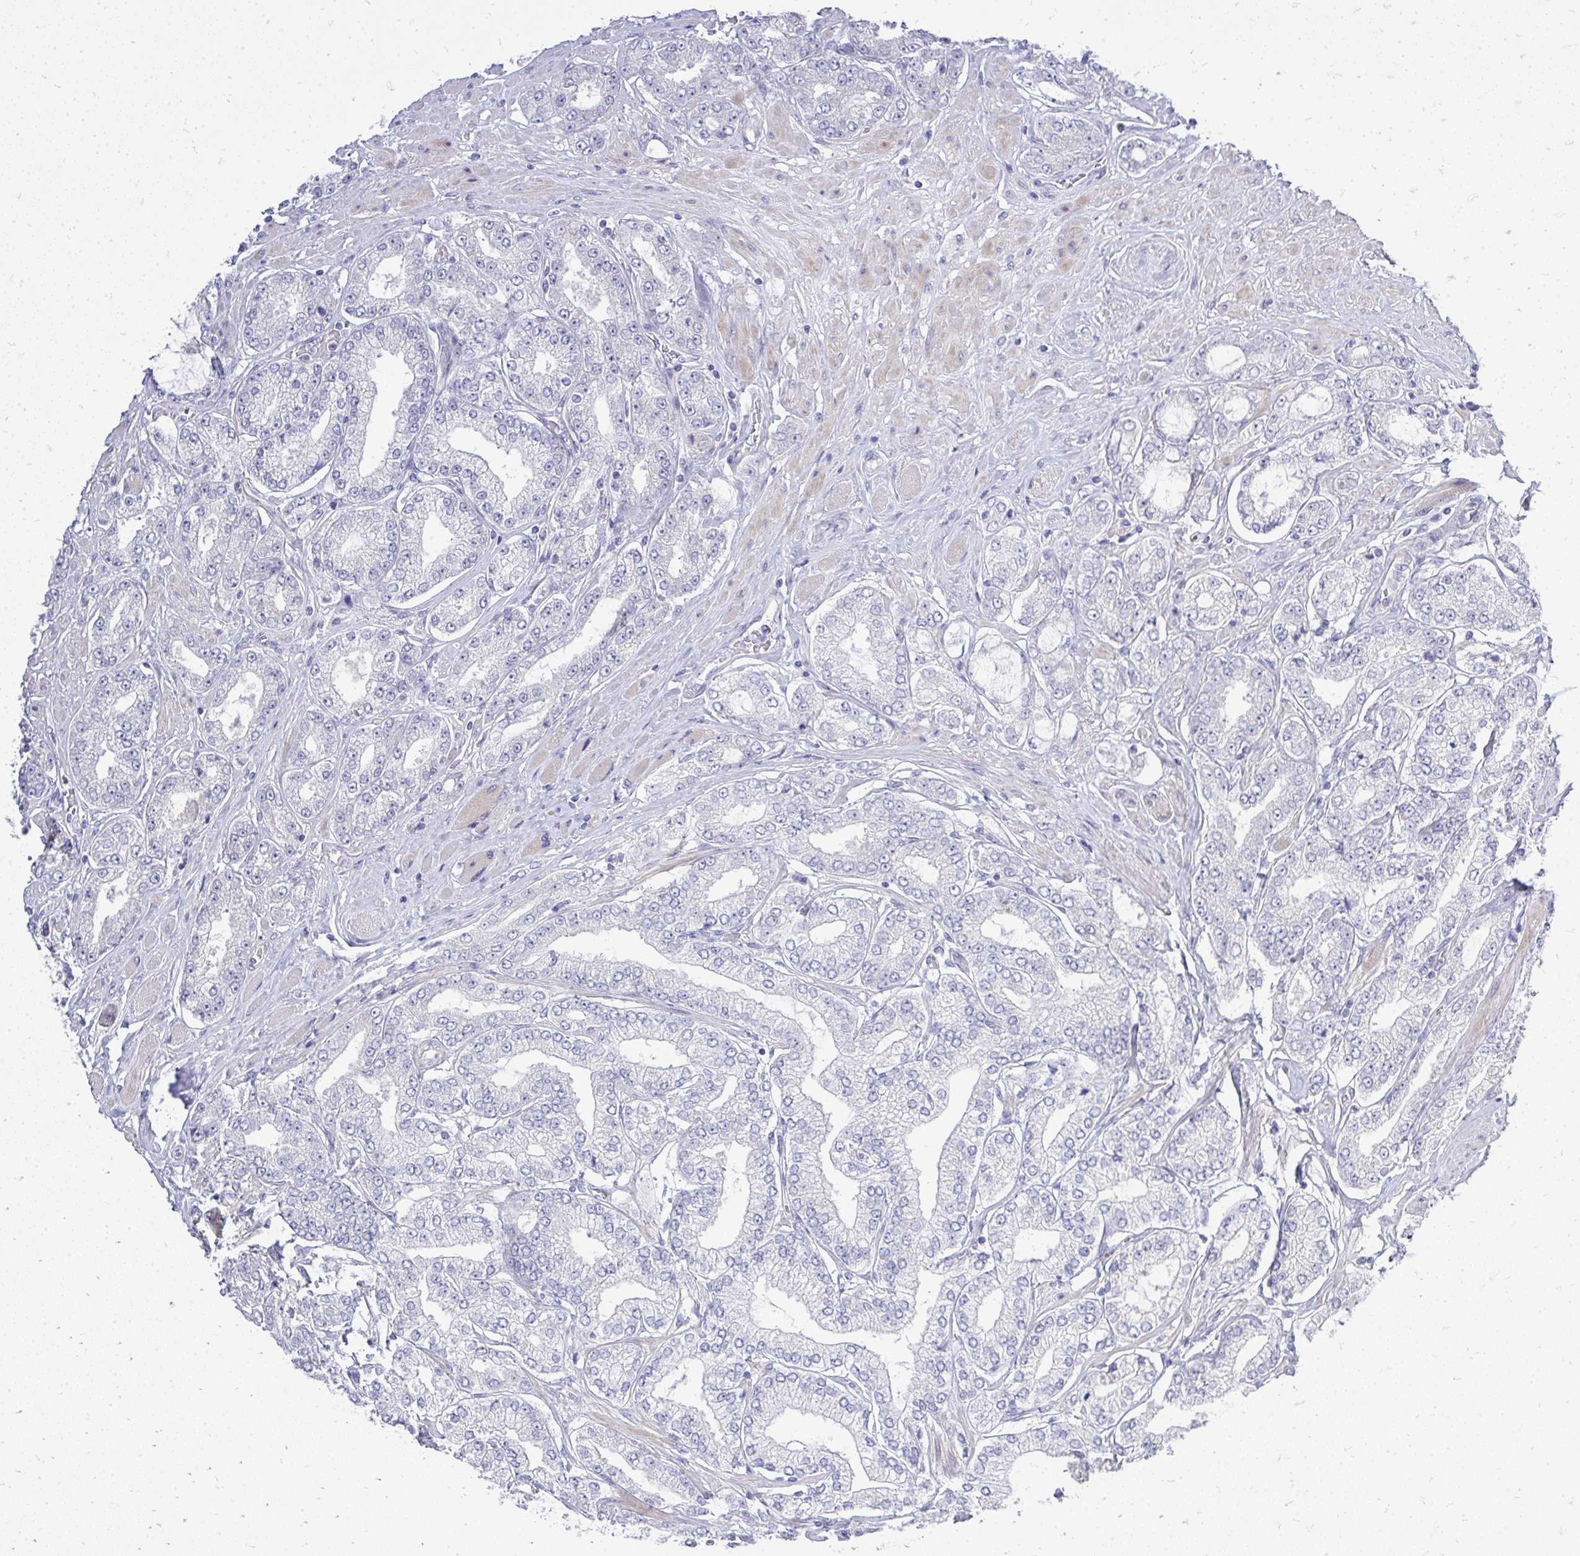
{"staining": {"intensity": "negative", "quantity": "none", "location": "none"}, "tissue": "prostate cancer", "cell_type": "Tumor cells", "image_type": "cancer", "snomed": [{"axis": "morphology", "description": "Adenocarcinoma, High grade"}, {"axis": "topography", "description": "Prostate"}], "caption": "DAB (3,3'-diaminobenzidine) immunohistochemical staining of high-grade adenocarcinoma (prostate) shows no significant staining in tumor cells.", "gene": "OR8D1", "patient": {"sex": "male", "age": 68}}